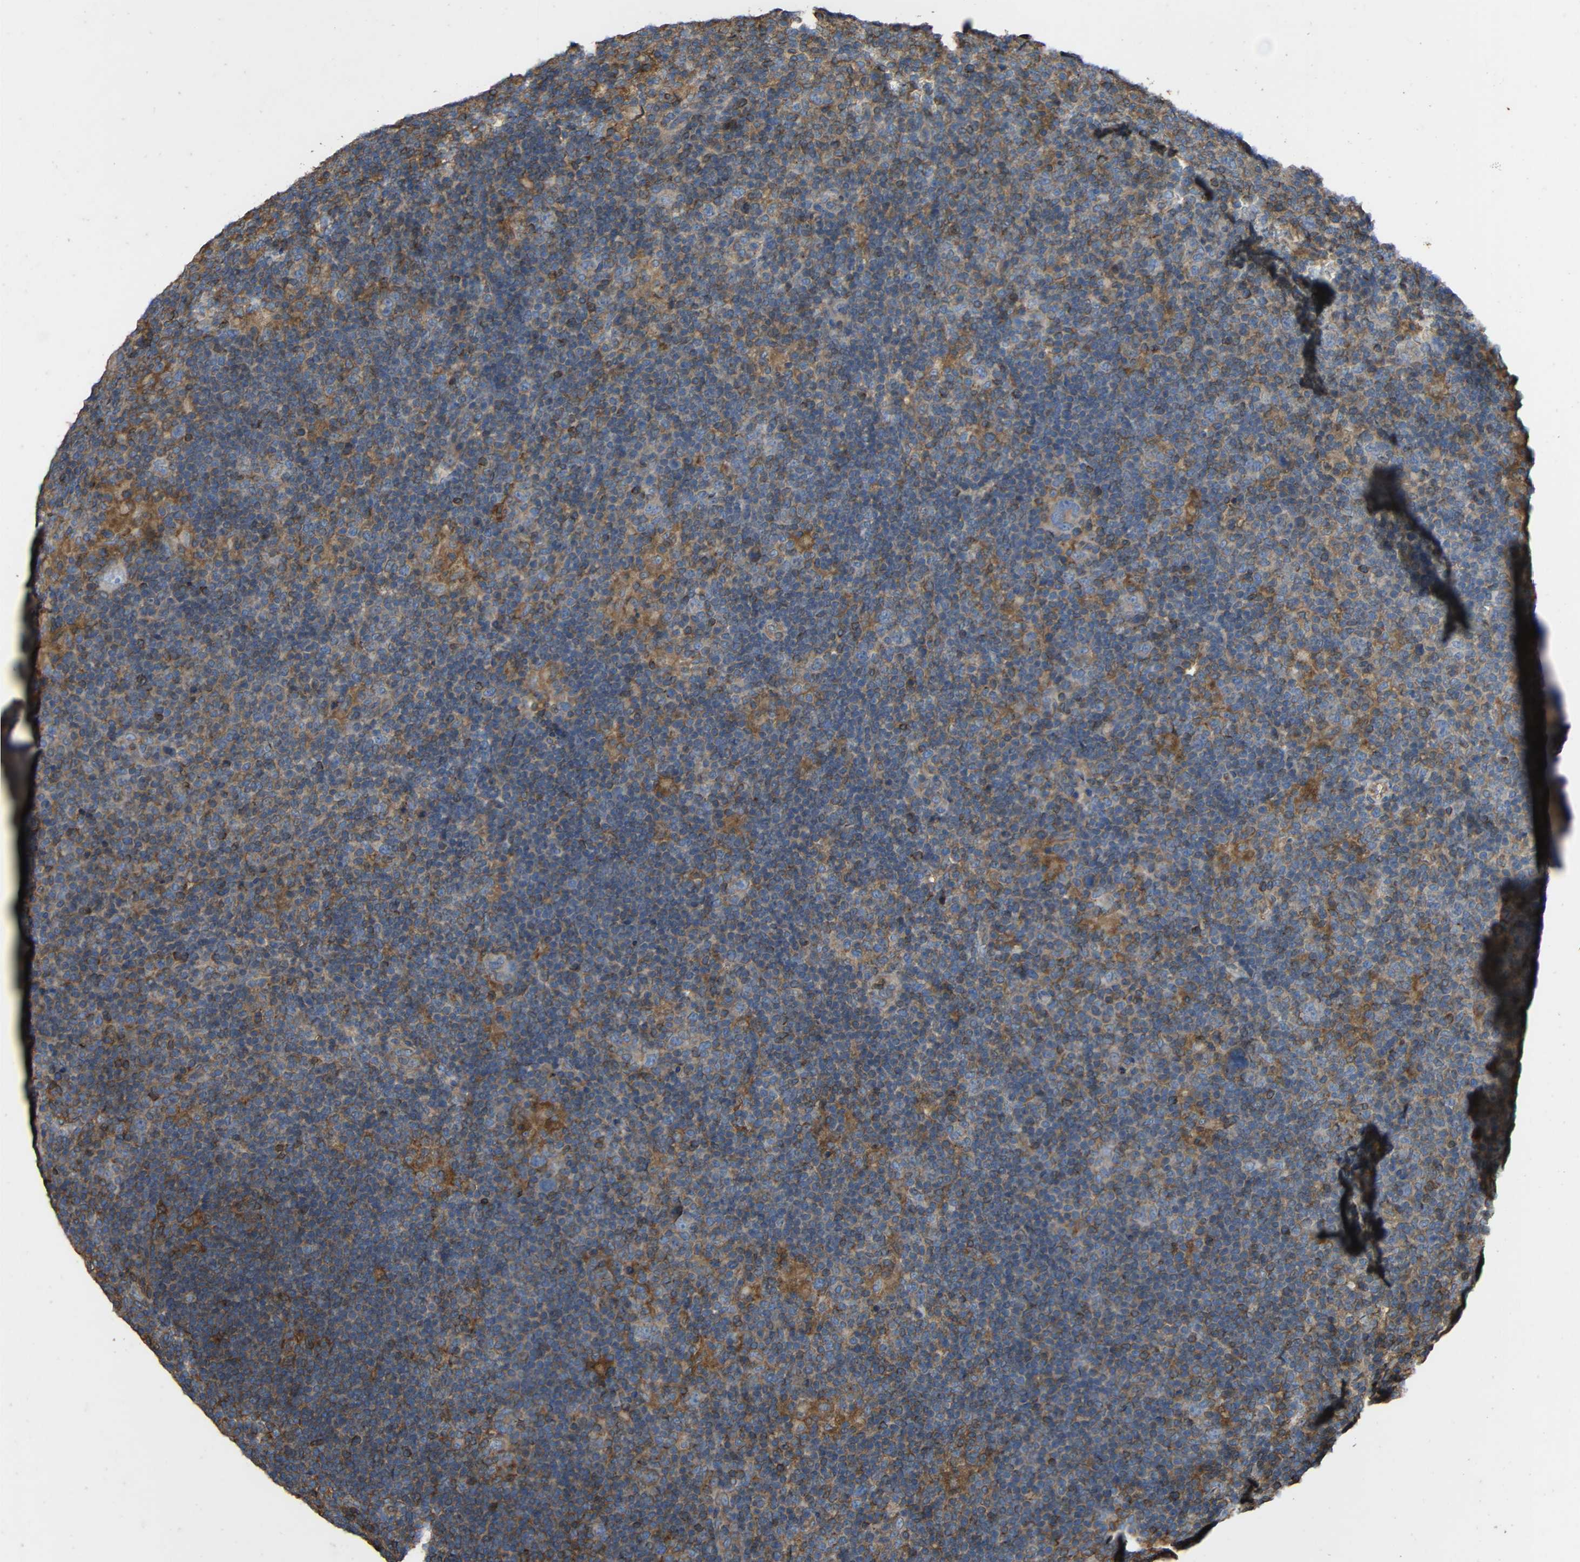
{"staining": {"intensity": "weak", "quantity": ">75%", "location": "cytoplasmic/membranous"}, "tissue": "lymphoma", "cell_type": "Tumor cells", "image_type": "cancer", "snomed": [{"axis": "morphology", "description": "Hodgkin's disease, NOS"}, {"axis": "topography", "description": "Lymph node"}], "caption": "This is a micrograph of immunohistochemistry (IHC) staining of lymphoma, which shows weak expression in the cytoplasmic/membranous of tumor cells.", "gene": "TREM2", "patient": {"sex": "female", "age": 57}}